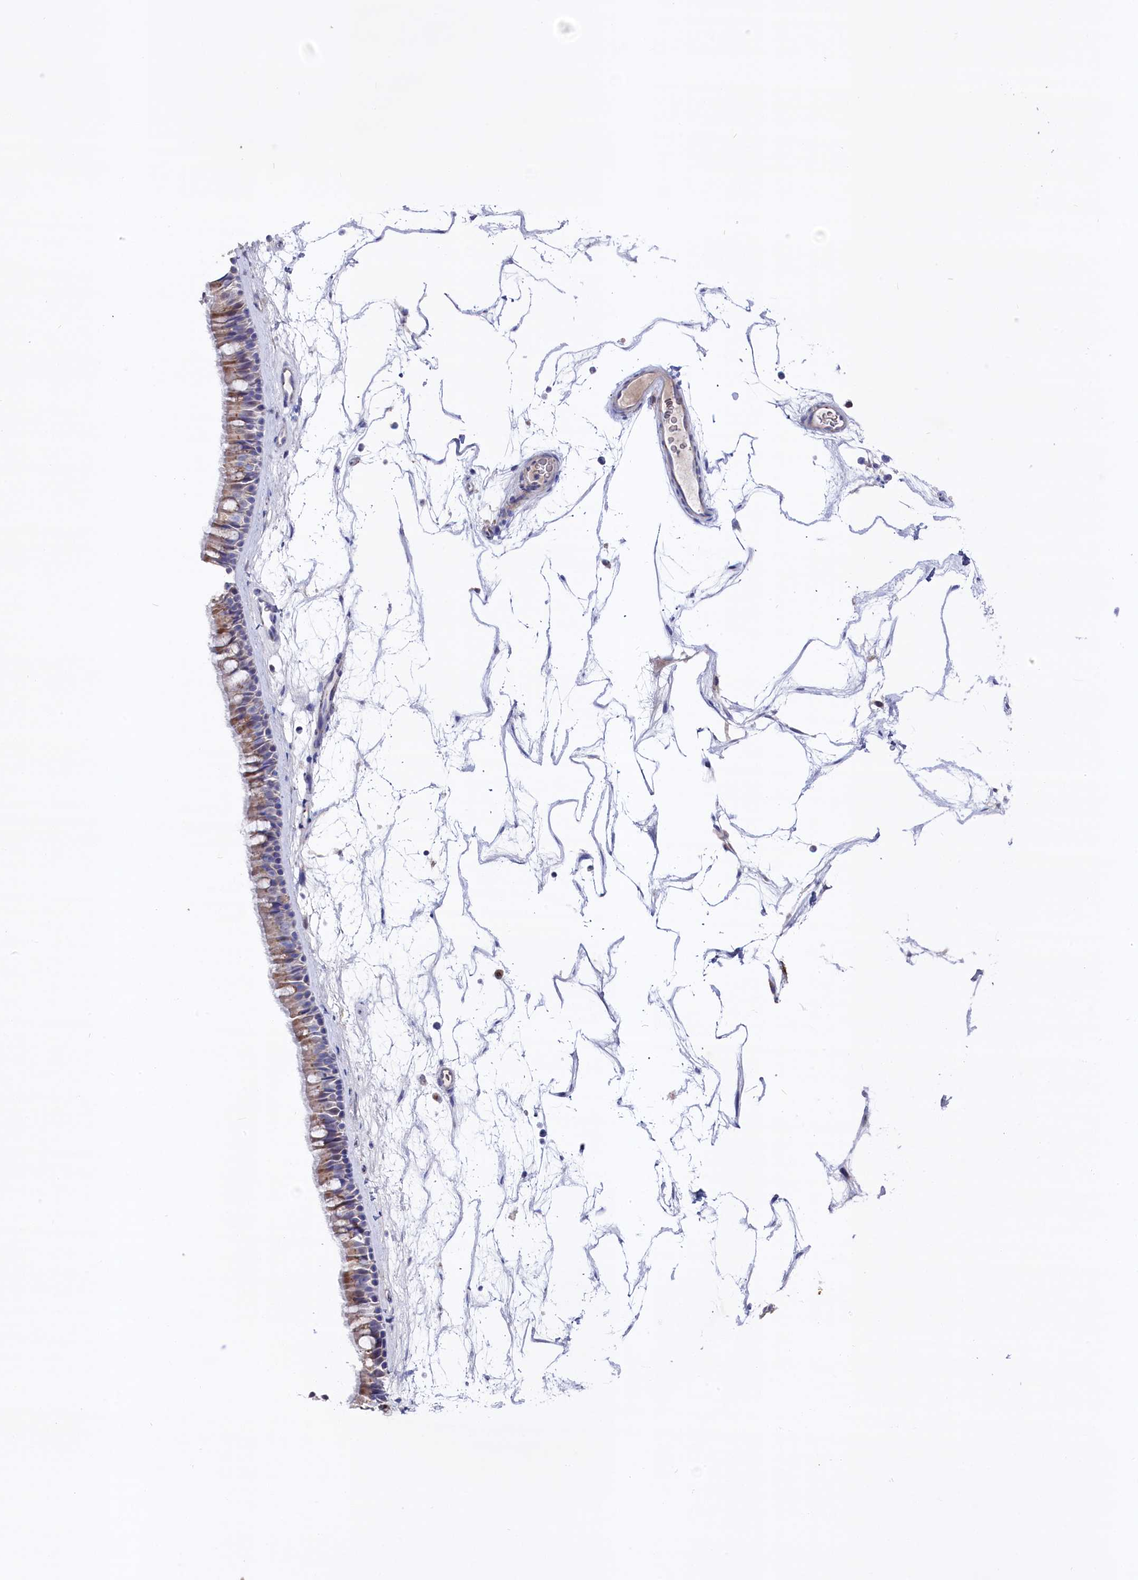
{"staining": {"intensity": "moderate", "quantity": ">75%", "location": "cytoplasmic/membranous"}, "tissue": "nasopharynx", "cell_type": "Respiratory epithelial cells", "image_type": "normal", "snomed": [{"axis": "morphology", "description": "Normal tissue, NOS"}, {"axis": "topography", "description": "Nasopharynx"}], "caption": "An immunohistochemistry photomicrograph of benign tissue is shown. Protein staining in brown highlights moderate cytoplasmic/membranous positivity in nasopharynx within respiratory epithelial cells. The staining was performed using DAB, with brown indicating positive protein expression. Nuclei are stained blue with hematoxylin.", "gene": "GPR108", "patient": {"sex": "male", "age": 64}}